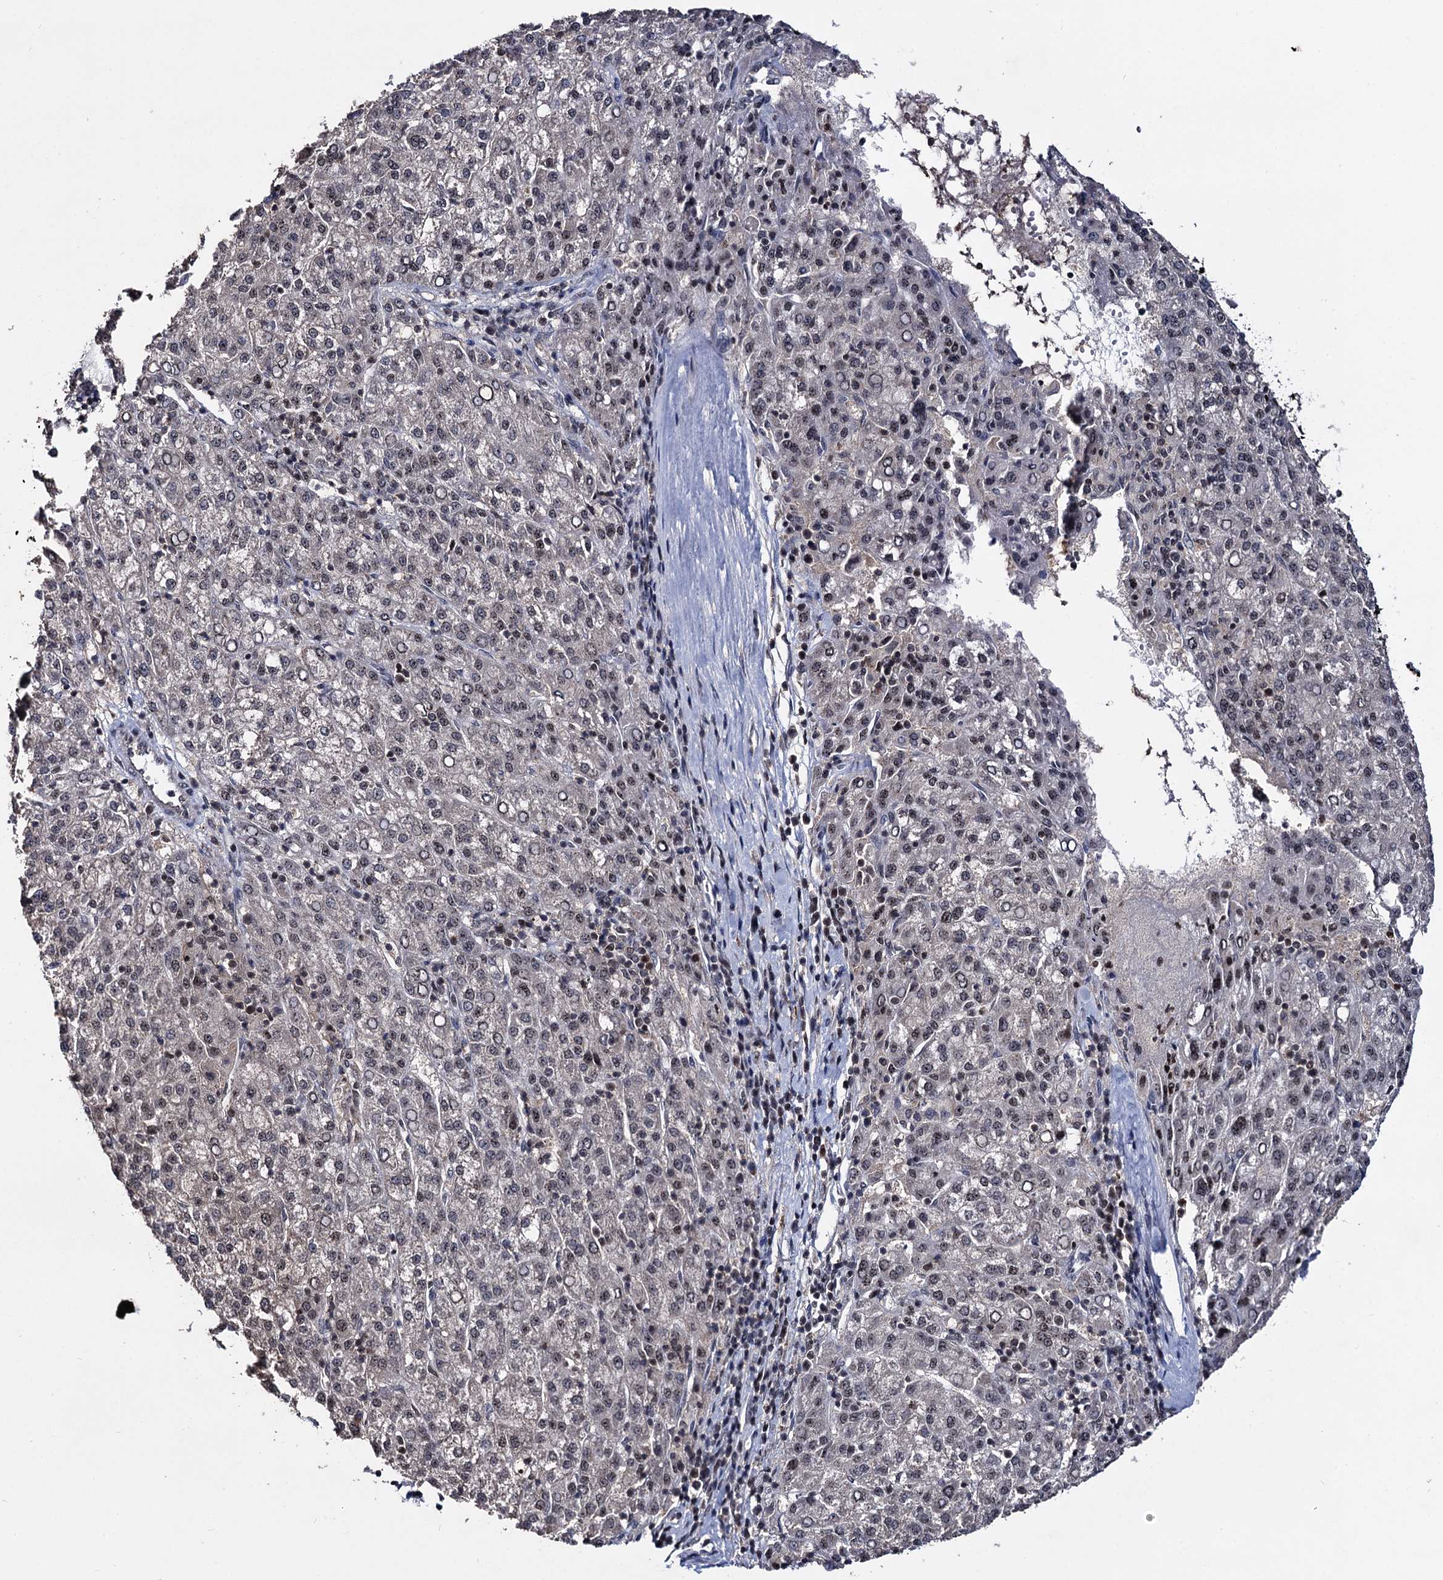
{"staining": {"intensity": "weak", "quantity": "25%-75%", "location": "nuclear"}, "tissue": "liver cancer", "cell_type": "Tumor cells", "image_type": "cancer", "snomed": [{"axis": "morphology", "description": "Carcinoma, Hepatocellular, NOS"}, {"axis": "topography", "description": "Liver"}], "caption": "Immunohistochemical staining of human liver cancer (hepatocellular carcinoma) shows weak nuclear protein positivity in approximately 25%-75% of tumor cells.", "gene": "SMCHD1", "patient": {"sex": "female", "age": 58}}